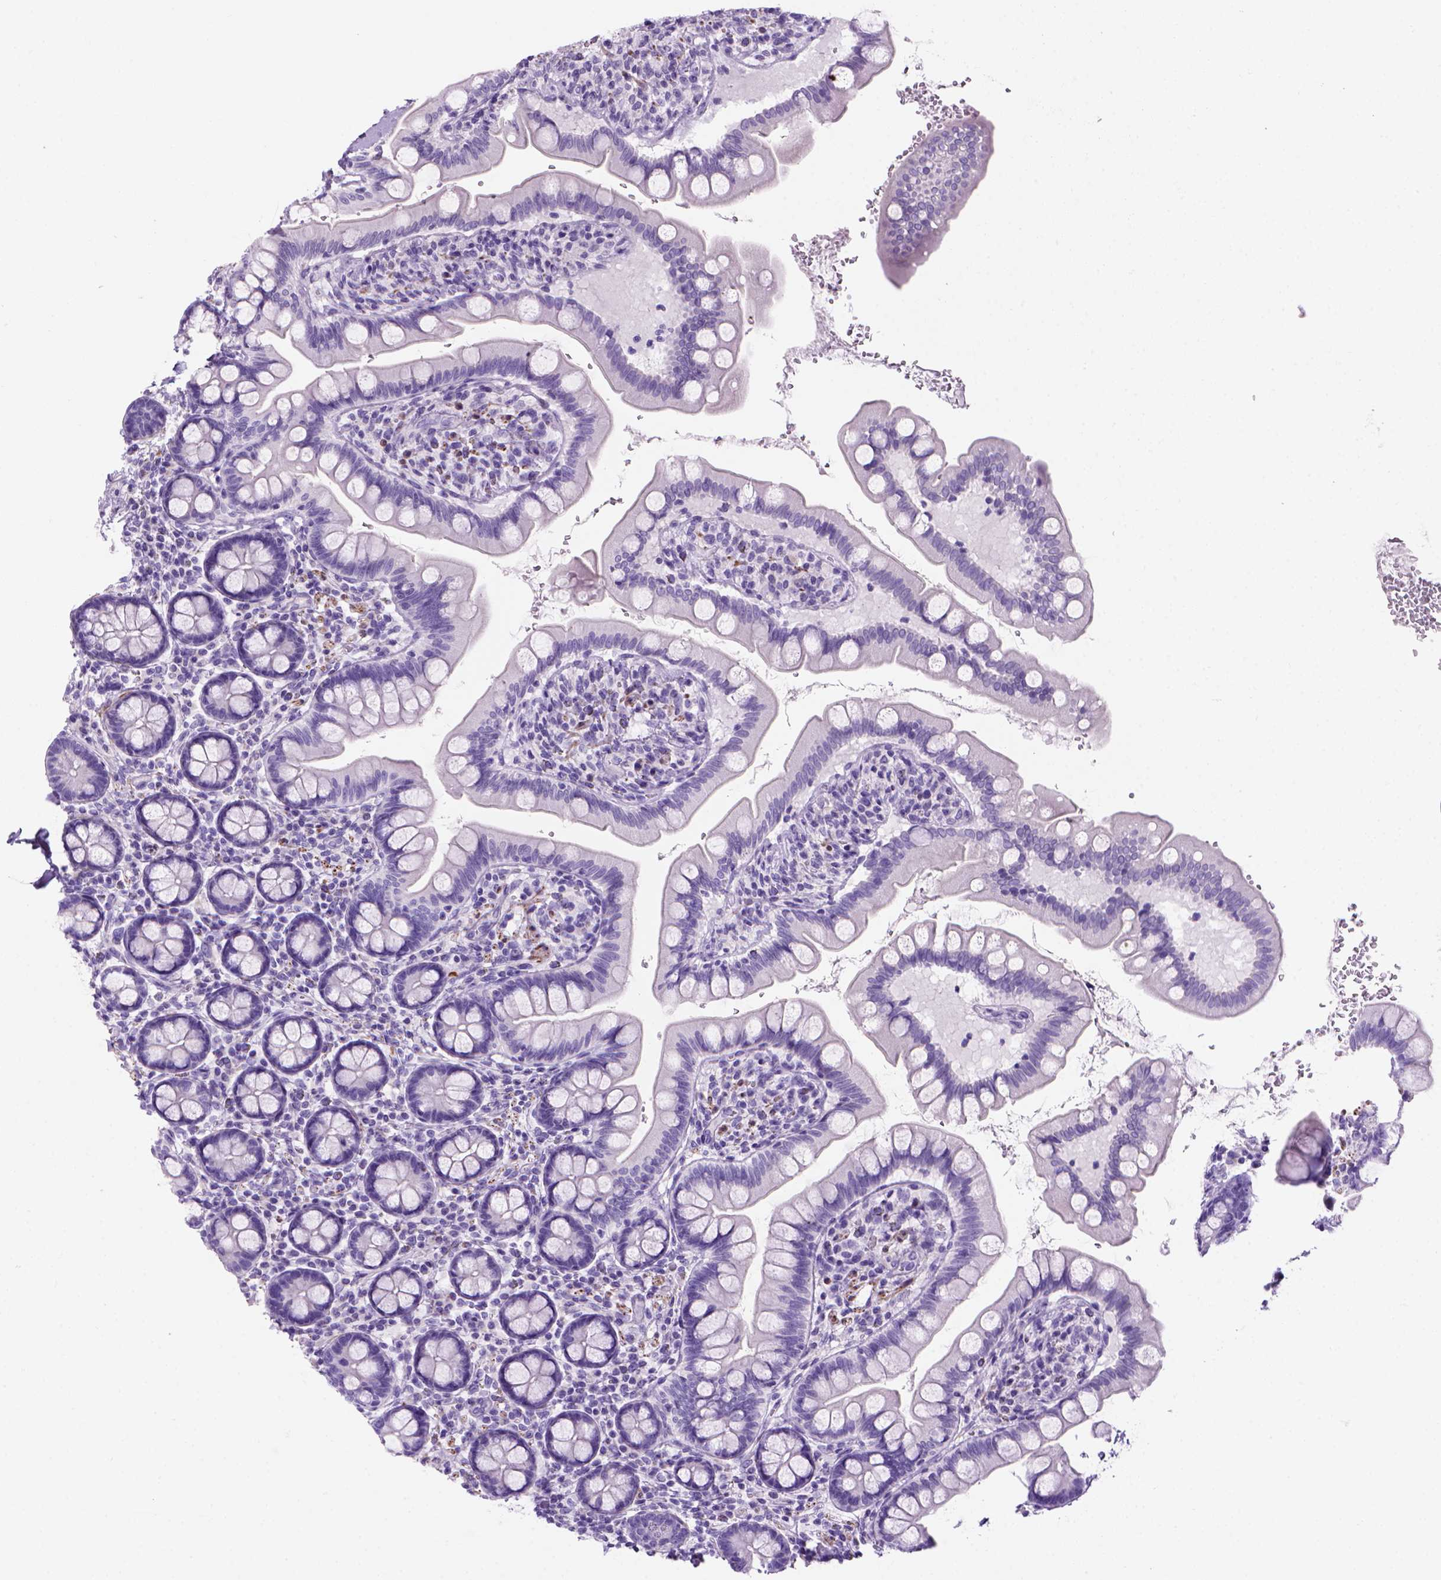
{"staining": {"intensity": "negative", "quantity": "none", "location": "none"}, "tissue": "small intestine", "cell_type": "Glandular cells", "image_type": "normal", "snomed": [{"axis": "morphology", "description": "Normal tissue, NOS"}, {"axis": "topography", "description": "Small intestine"}], "caption": "IHC image of unremarkable small intestine stained for a protein (brown), which shows no expression in glandular cells.", "gene": "ARHGEF33", "patient": {"sex": "female", "age": 56}}